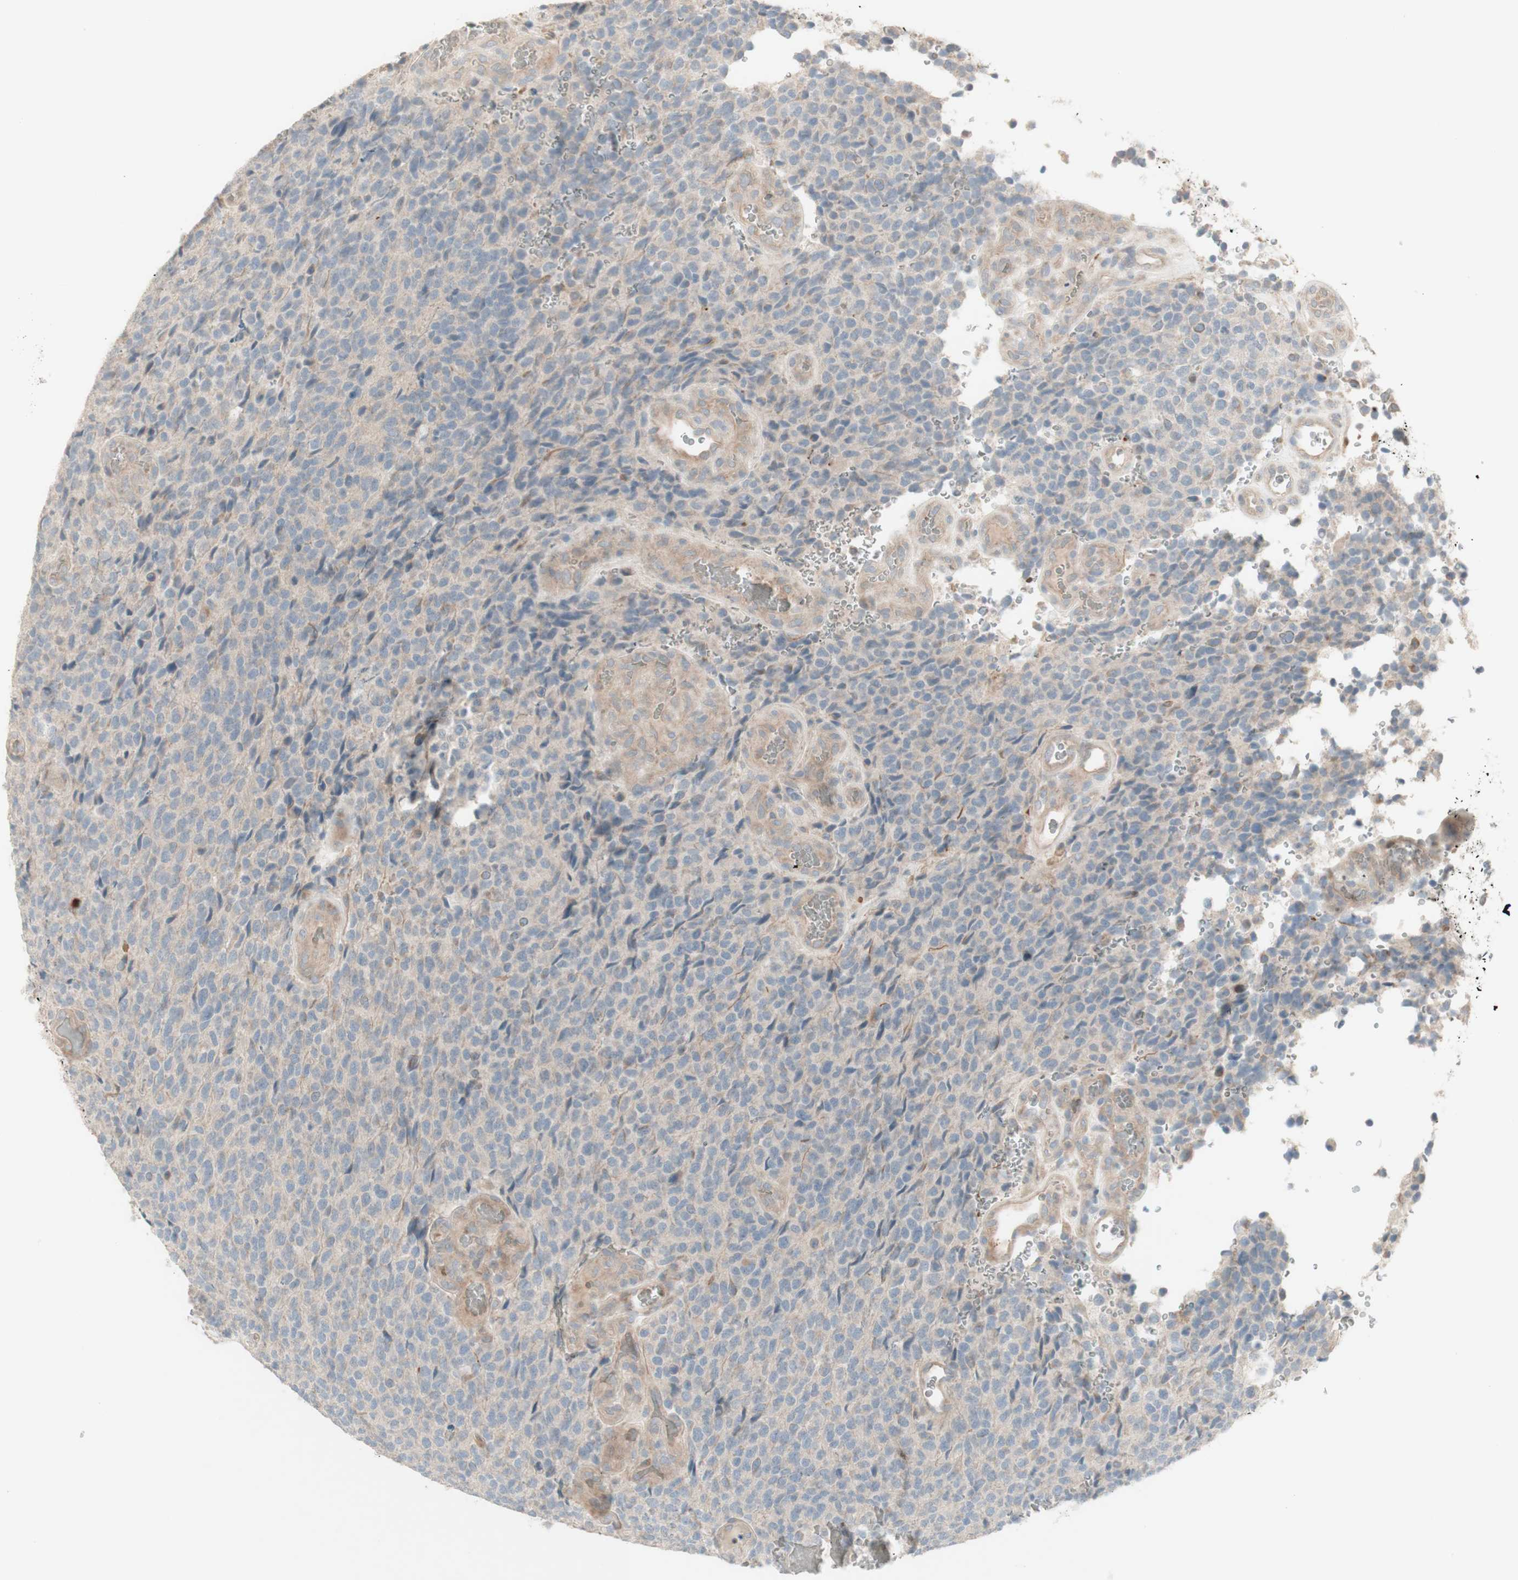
{"staining": {"intensity": "negative", "quantity": "none", "location": "none"}, "tissue": "glioma", "cell_type": "Tumor cells", "image_type": "cancer", "snomed": [{"axis": "morphology", "description": "Glioma, malignant, High grade"}, {"axis": "topography", "description": "pancreas cauda"}], "caption": "Photomicrograph shows no significant protein expression in tumor cells of malignant glioma (high-grade).", "gene": "PTGER4", "patient": {"sex": "male", "age": 60}}